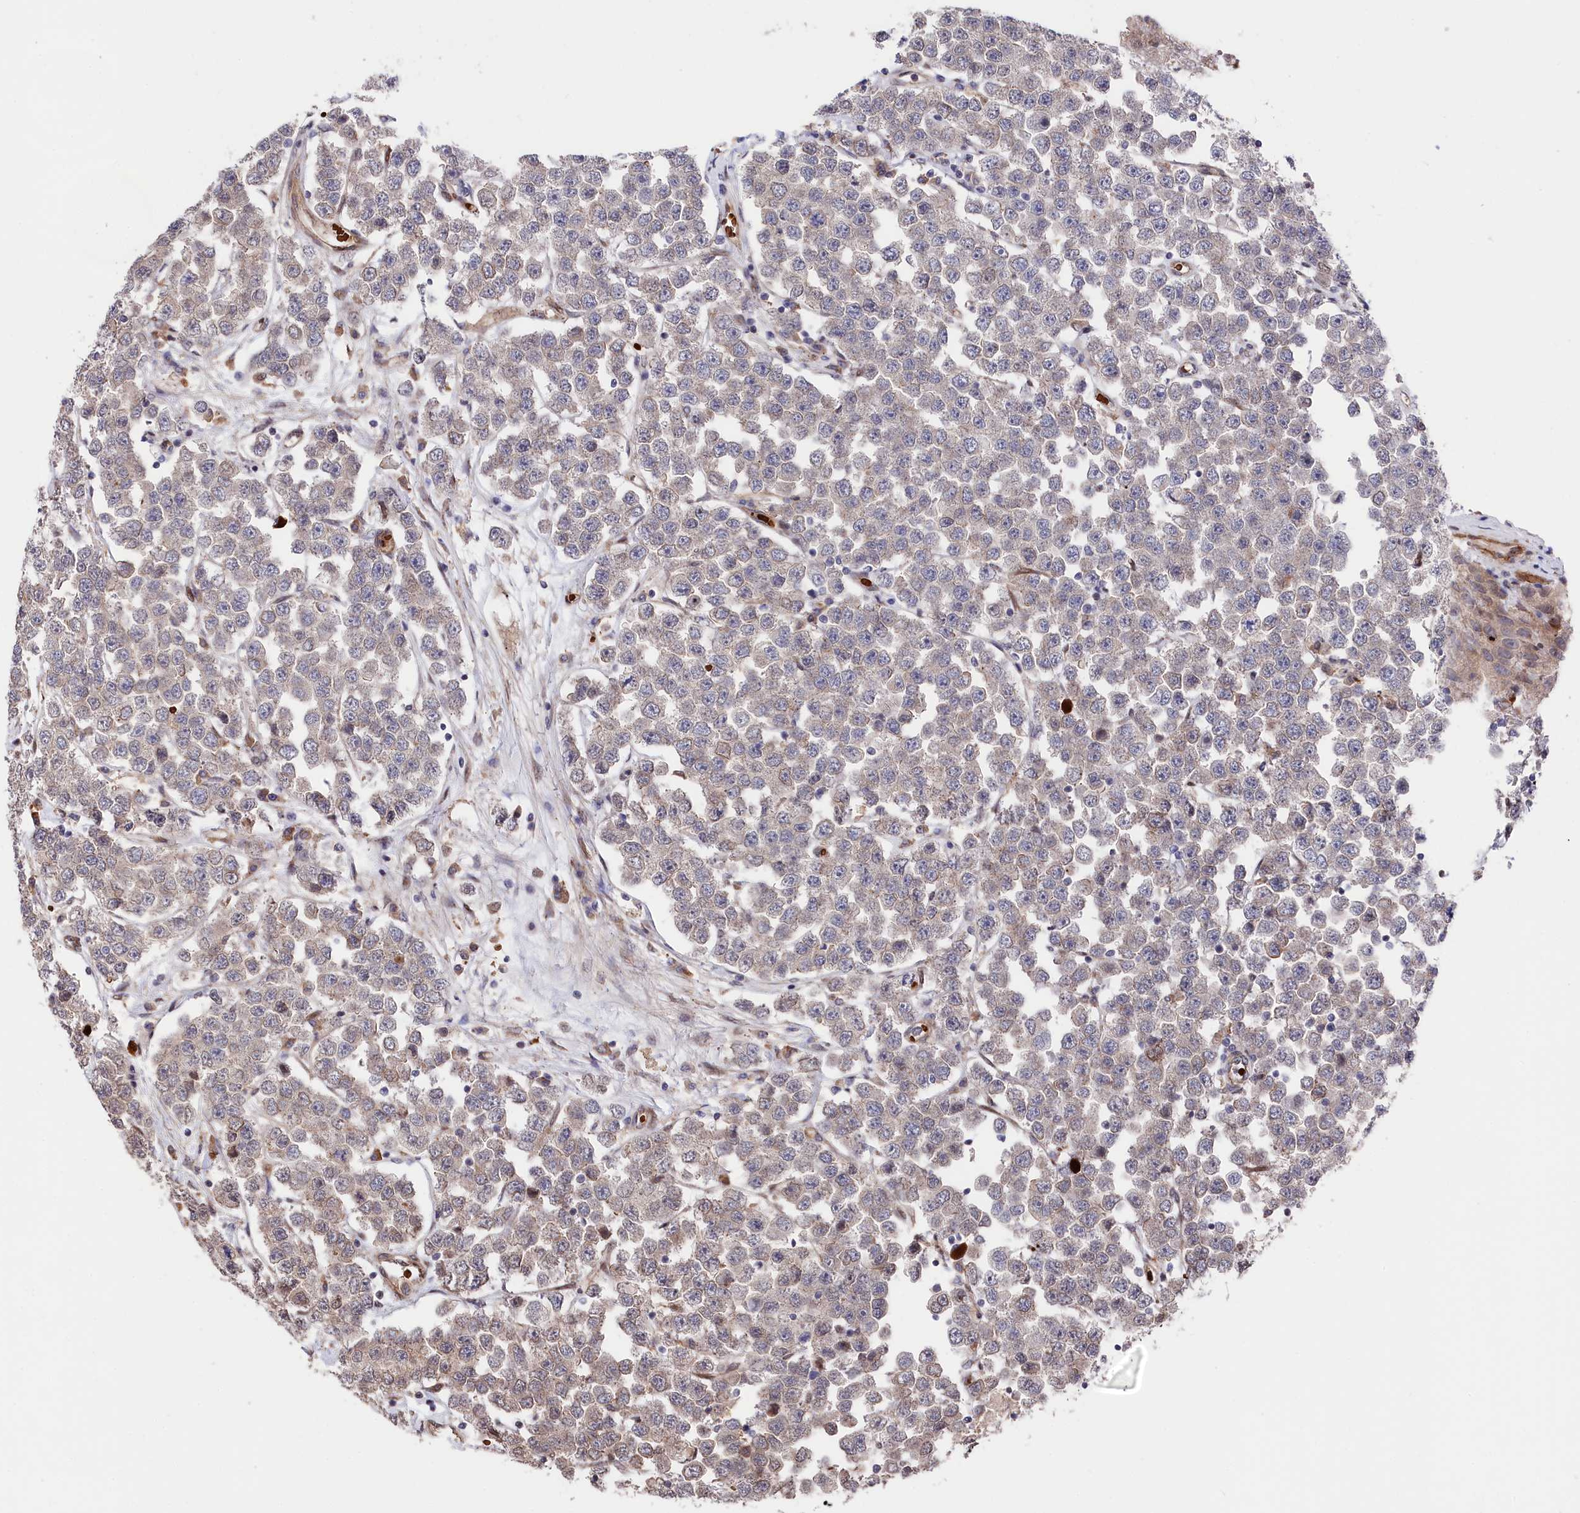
{"staining": {"intensity": "weak", "quantity": "<25%", "location": "cytoplasmic/membranous"}, "tissue": "testis cancer", "cell_type": "Tumor cells", "image_type": "cancer", "snomed": [{"axis": "morphology", "description": "Seminoma, NOS"}, {"axis": "topography", "description": "Testis"}], "caption": "Tumor cells are negative for brown protein staining in seminoma (testis).", "gene": "TNKS1BP1", "patient": {"sex": "male", "age": 28}}